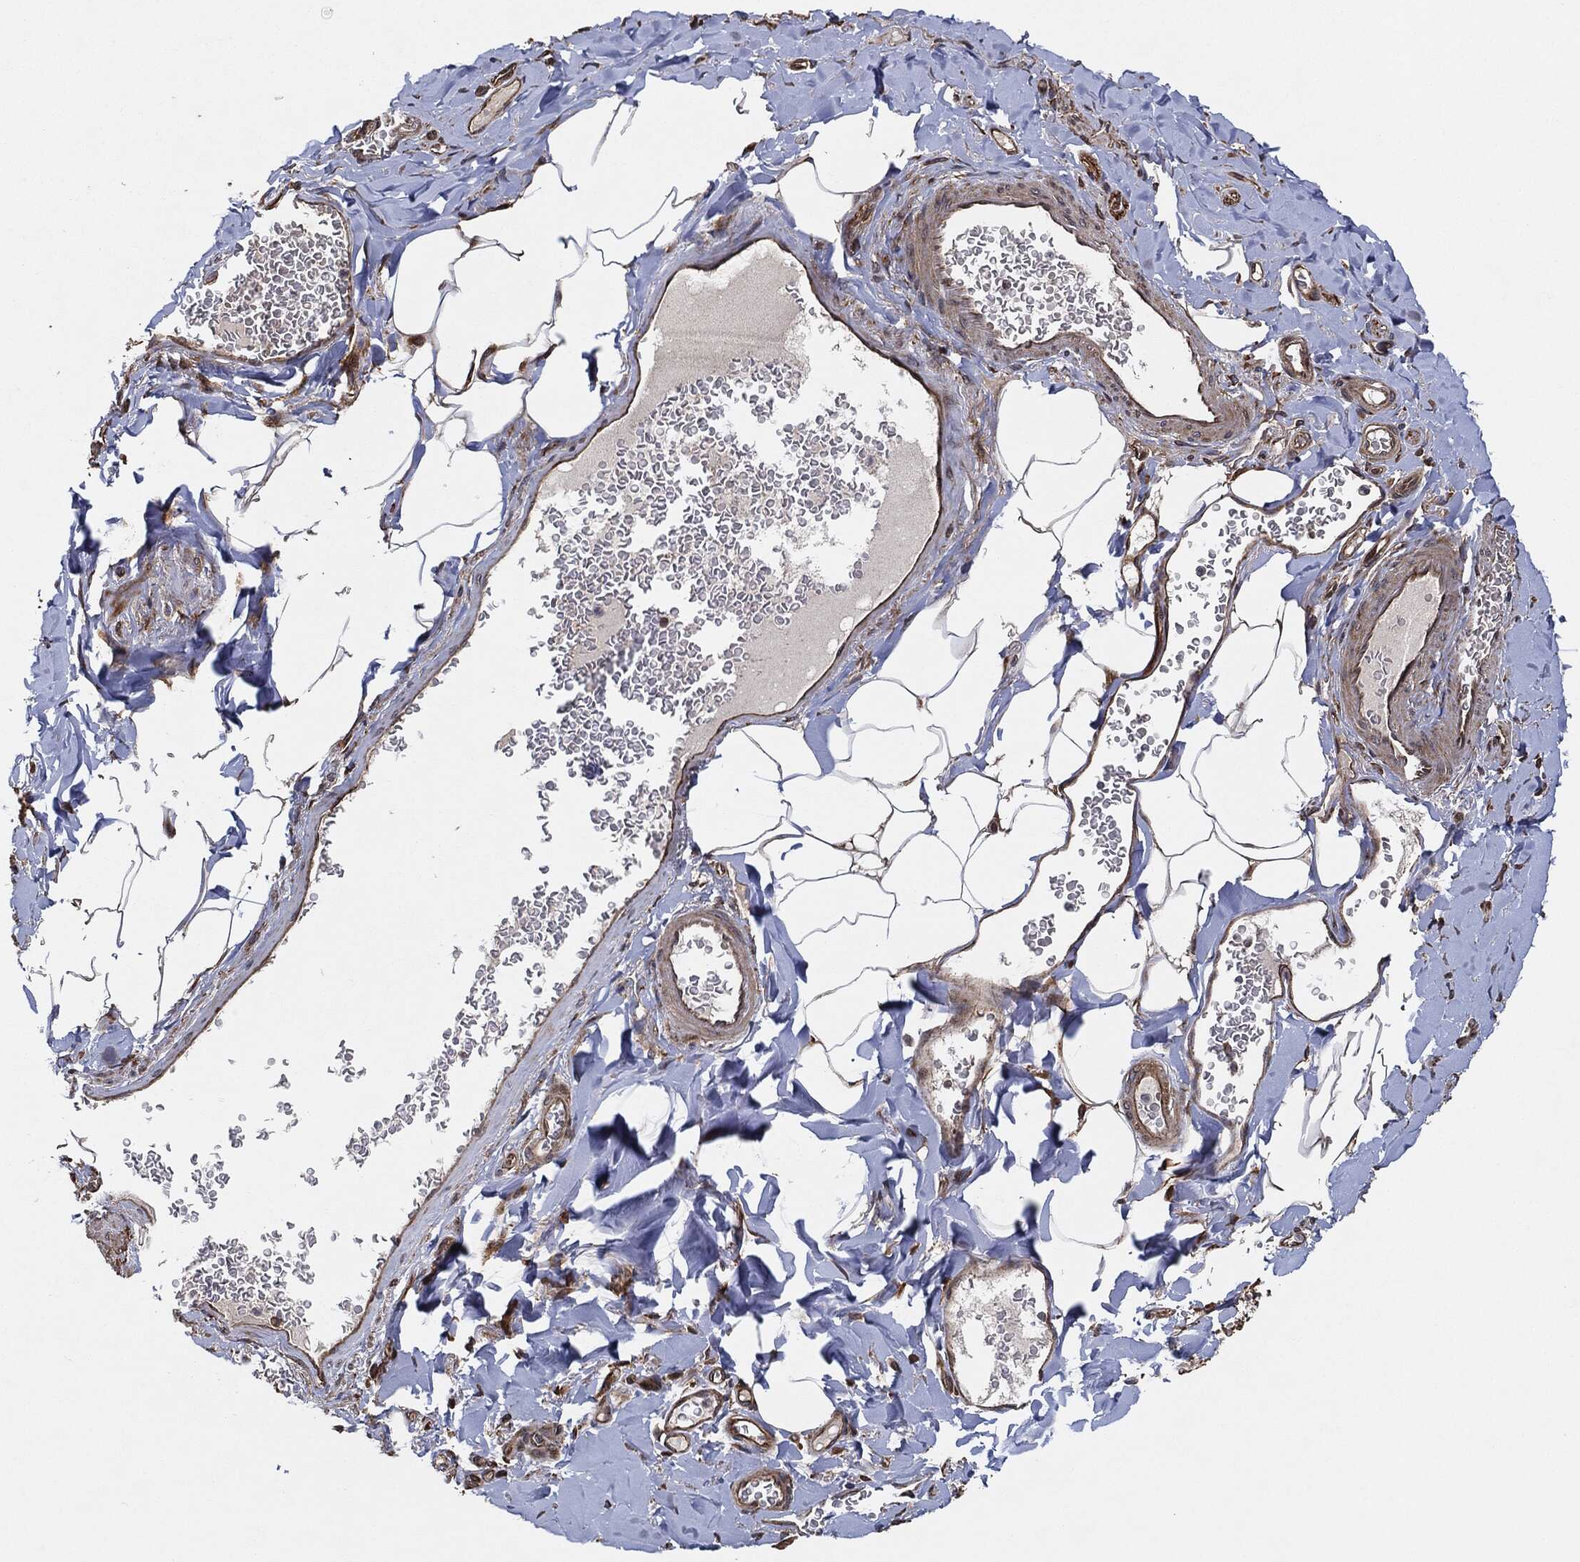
{"staining": {"intensity": "moderate", "quantity": "<25%", "location": "nuclear"}, "tissue": "adipose tissue", "cell_type": "Adipocytes", "image_type": "normal", "snomed": [{"axis": "morphology", "description": "Normal tissue, NOS"}, {"axis": "topography", "description": "Smooth muscle"}, {"axis": "topography", "description": "Duodenum"}, {"axis": "topography", "description": "Peripheral nerve tissue"}], "caption": "A brown stain highlights moderate nuclear positivity of a protein in adipocytes of benign human adipose tissue. The staining was performed using DAB, with brown indicating positive protein expression. Nuclei are stained blue with hematoxylin.", "gene": "BCAR1", "patient": {"sex": "female", "age": 61}}